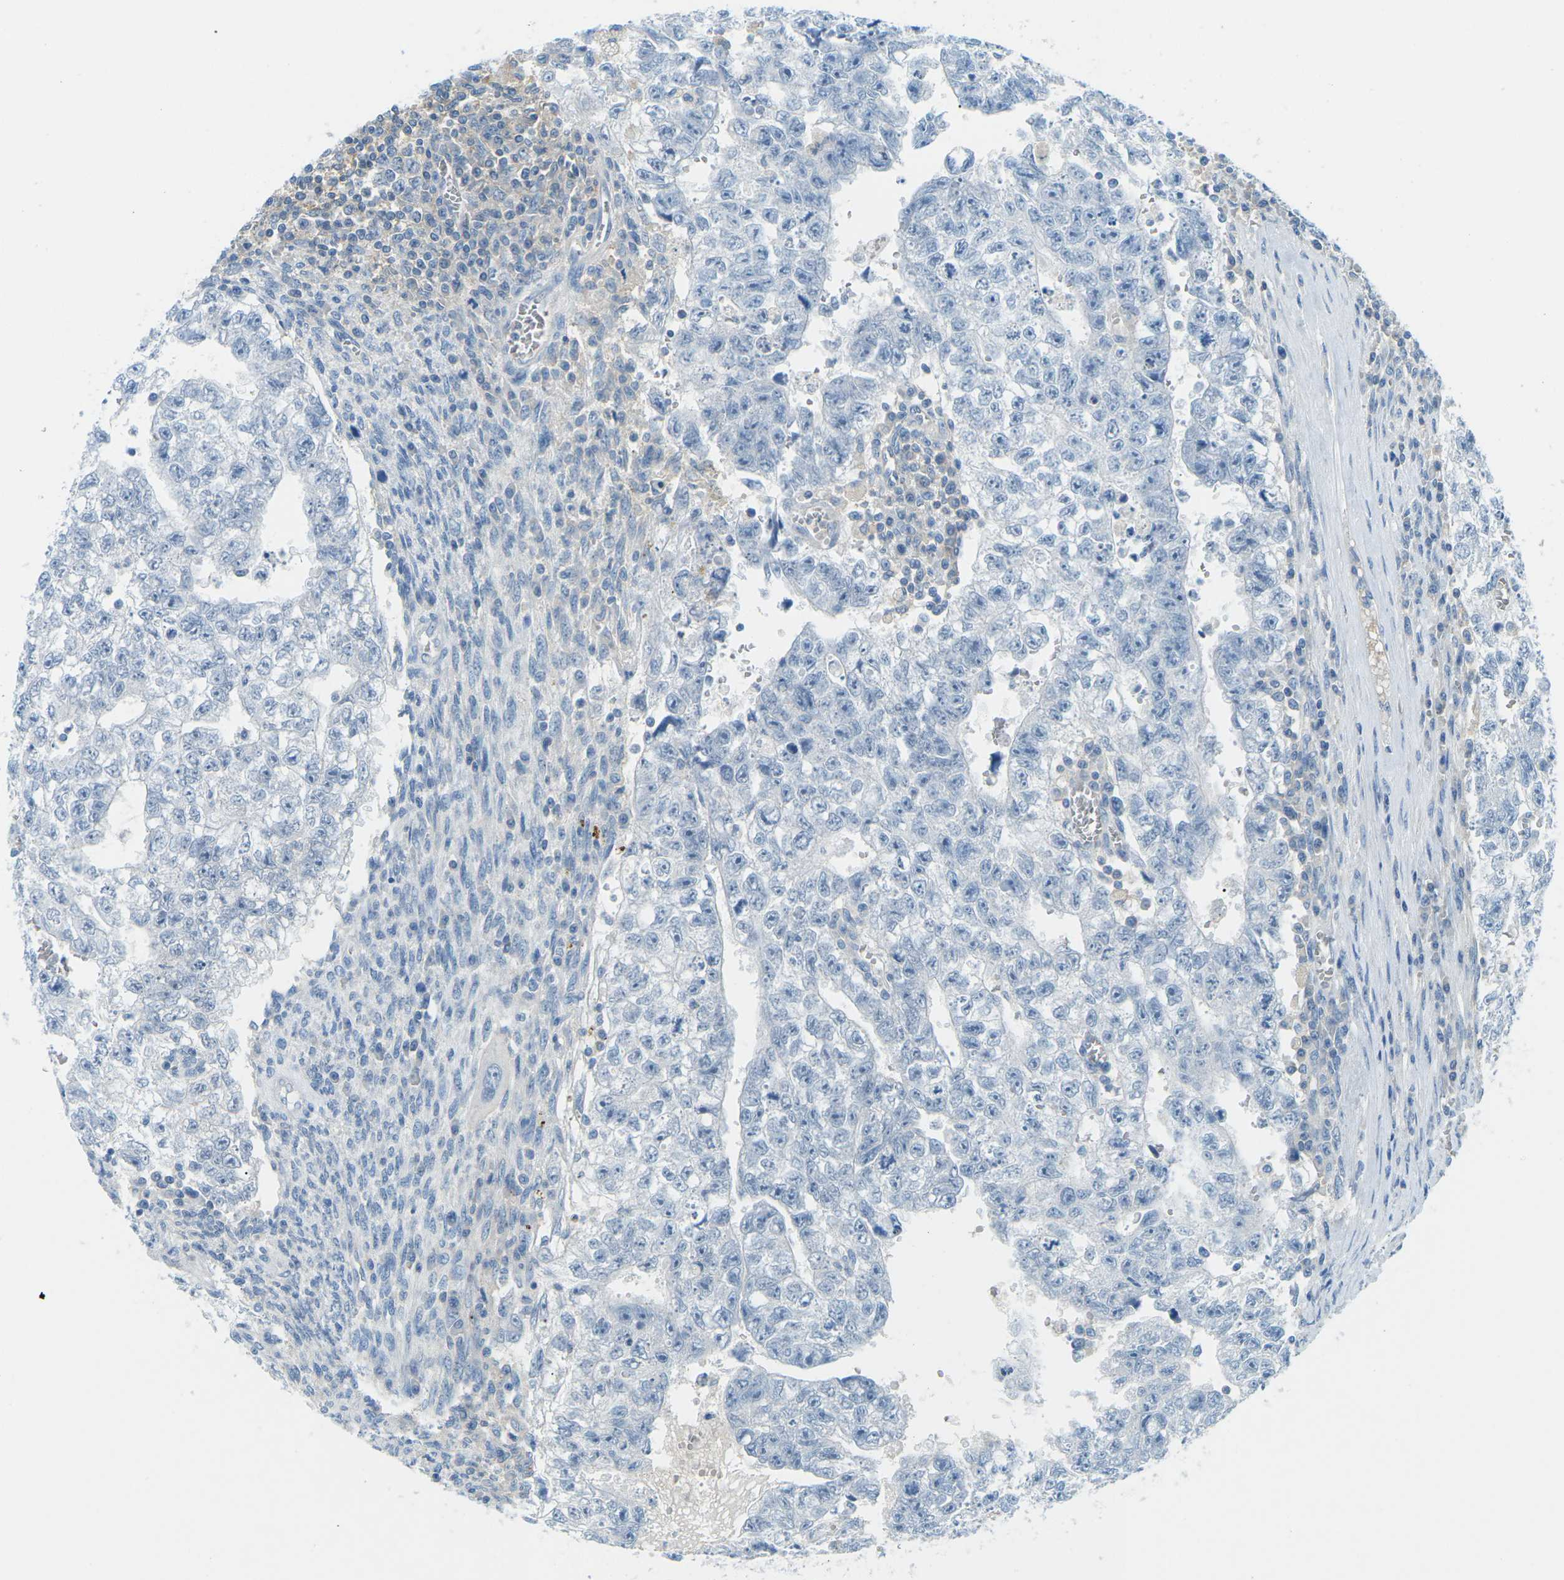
{"staining": {"intensity": "negative", "quantity": "none", "location": "none"}, "tissue": "testis cancer", "cell_type": "Tumor cells", "image_type": "cancer", "snomed": [{"axis": "morphology", "description": "Seminoma, NOS"}, {"axis": "morphology", "description": "Carcinoma, Embryonal, NOS"}, {"axis": "topography", "description": "Testis"}], "caption": "This micrograph is of testis cancer (embryonal carcinoma) stained with immunohistochemistry (IHC) to label a protein in brown with the nuclei are counter-stained blue. There is no staining in tumor cells. (Stains: DAB (3,3'-diaminobenzidine) immunohistochemistry with hematoxylin counter stain, Microscopy: brightfield microscopy at high magnification).", "gene": "CD47", "patient": {"sex": "male", "age": 38}}